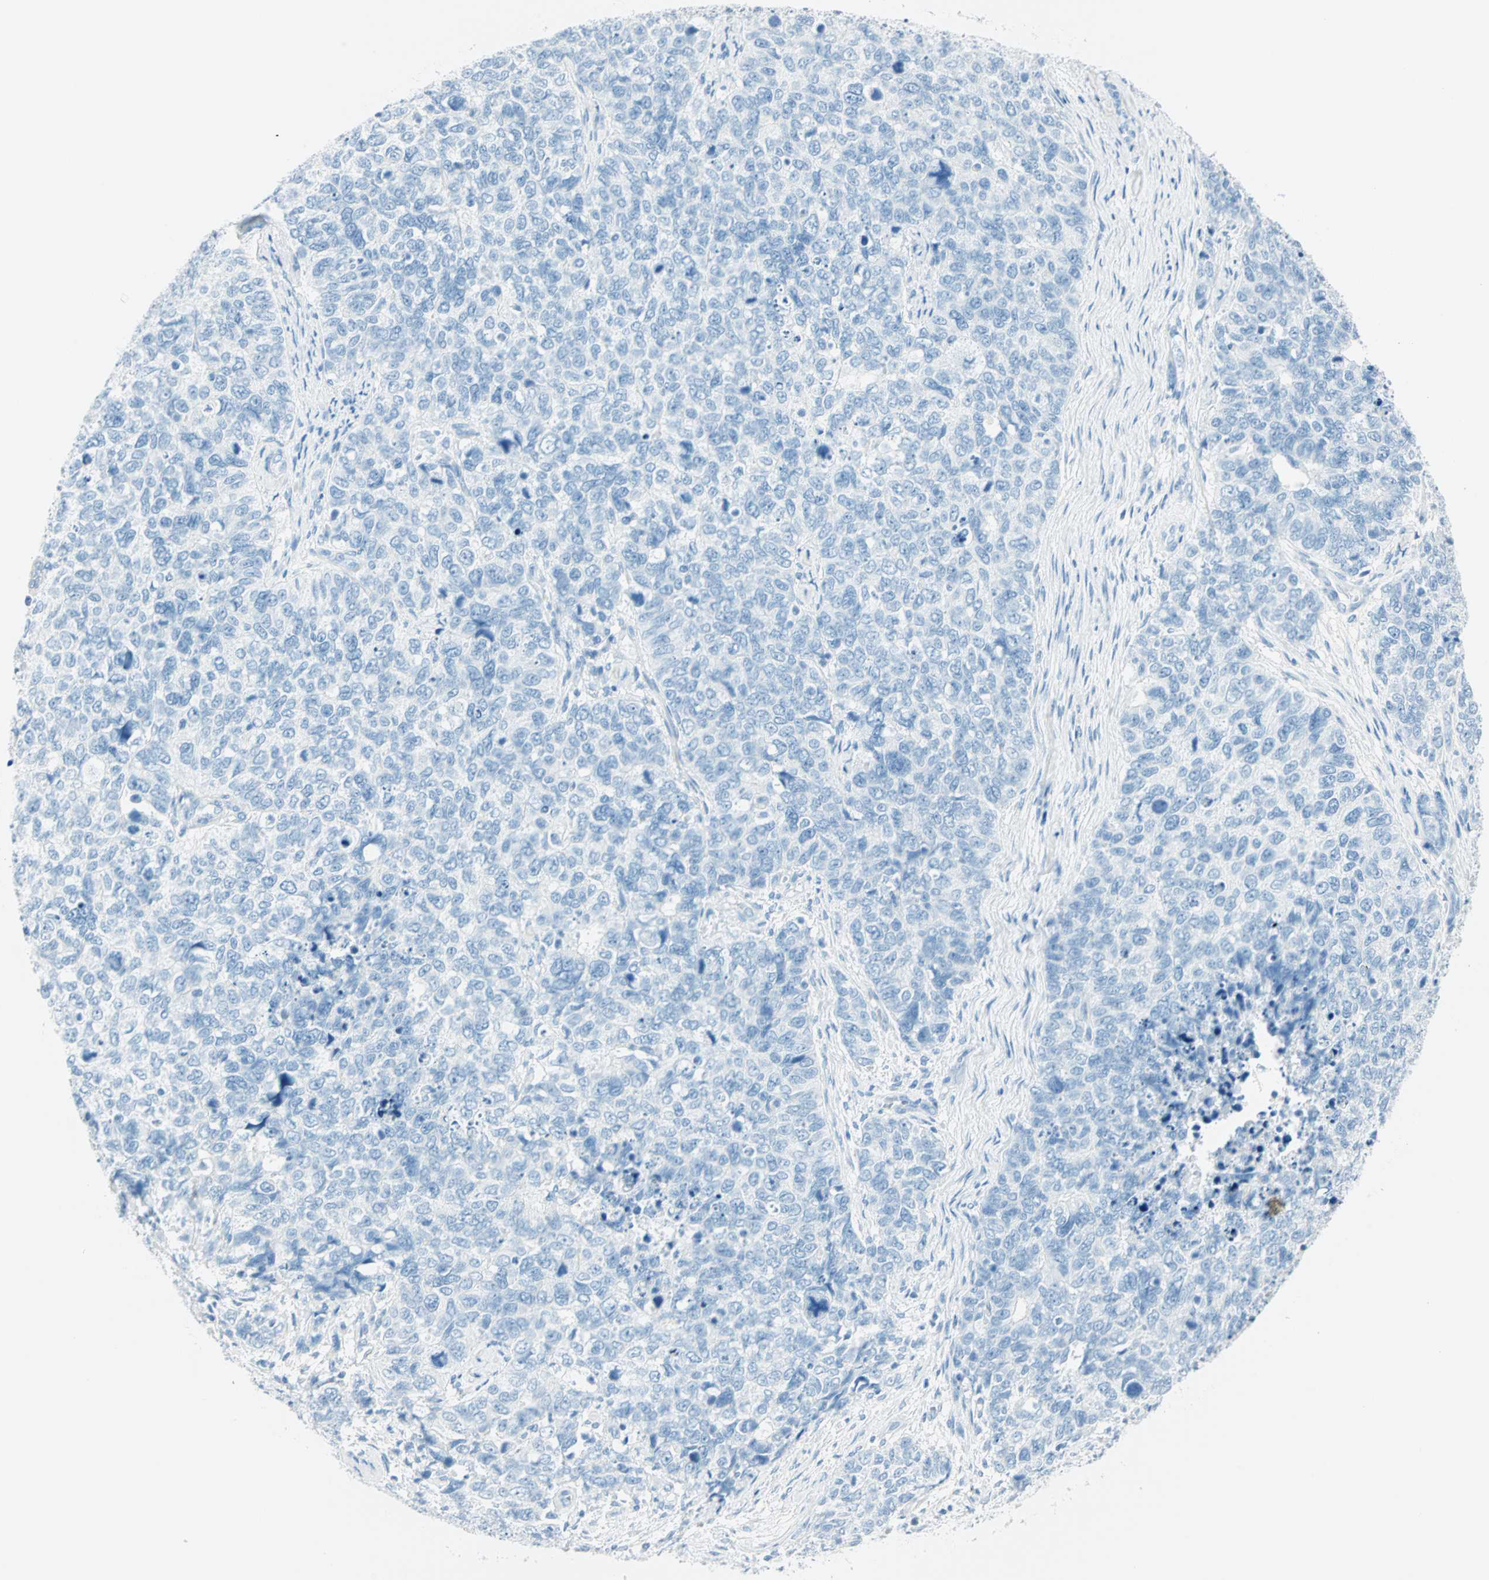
{"staining": {"intensity": "negative", "quantity": "none", "location": "none"}, "tissue": "cervical cancer", "cell_type": "Tumor cells", "image_type": "cancer", "snomed": [{"axis": "morphology", "description": "Squamous cell carcinoma, NOS"}, {"axis": "topography", "description": "Cervix"}], "caption": "Photomicrograph shows no protein staining in tumor cells of cervical cancer (squamous cell carcinoma) tissue.", "gene": "NES", "patient": {"sex": "female", "age": 63}}